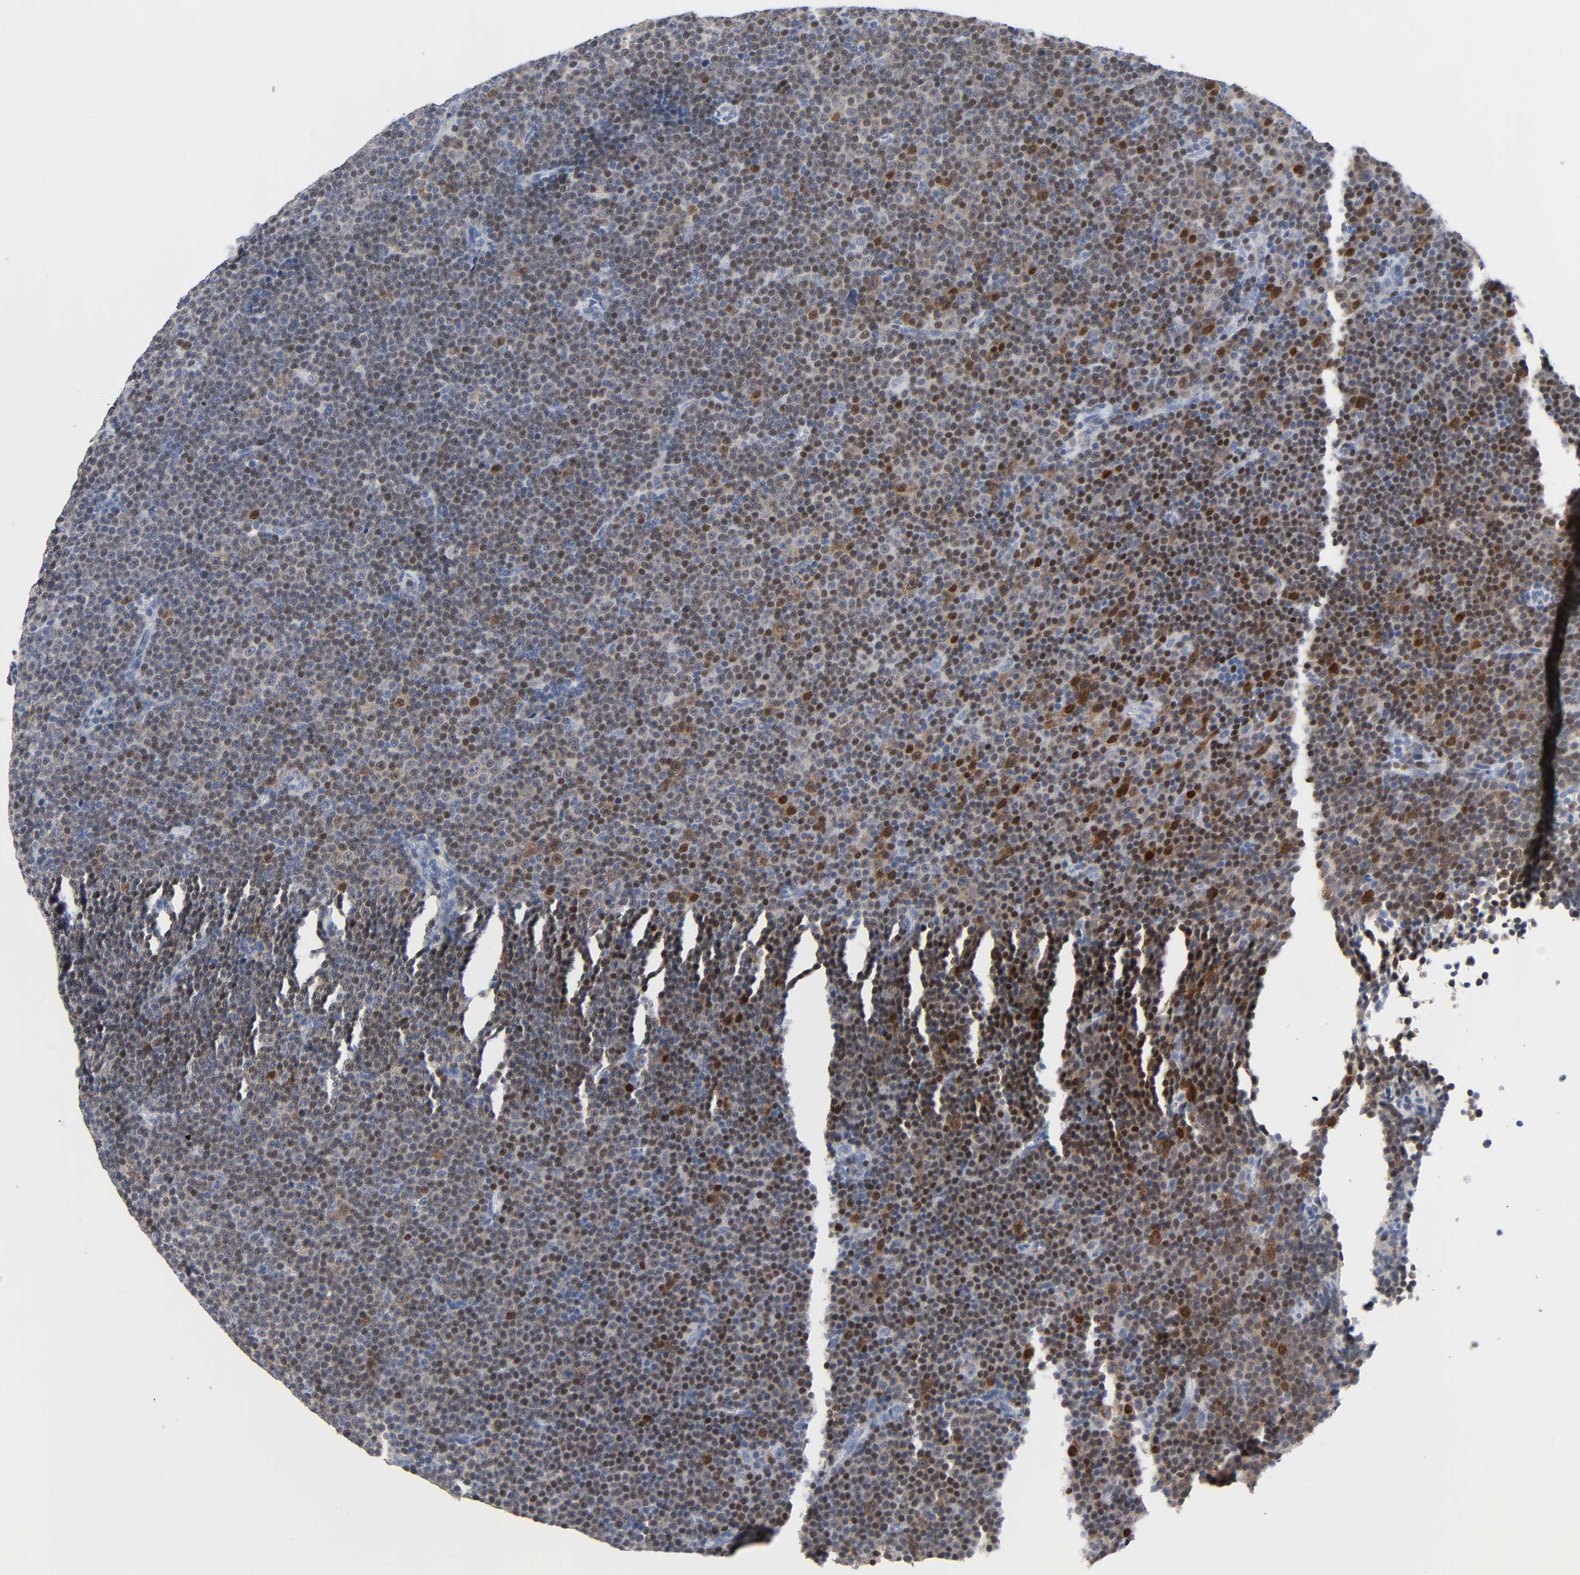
{"staining": {"intensity": "moderate", "quantity": "25%-75%", "location": "nuclear"}, "tissue": "lymphoma", "cell_type": "Tumor cells", "image_type": "cancer", "snomed": [{"axis": "morphology", "description": "Malignant lymphoma, non-Hodgkin's type, Low grade"}, {"axis": "topography", "description": "Lymph node"}], "caption": "Lymphoma stained with DAB immunohistochemistry displays medium levels of moderate nuclear positivity in approximately 25%-75% of tumor cells.", "gene": "WEE1", "patient": {"sex": "female", "age": 67}}